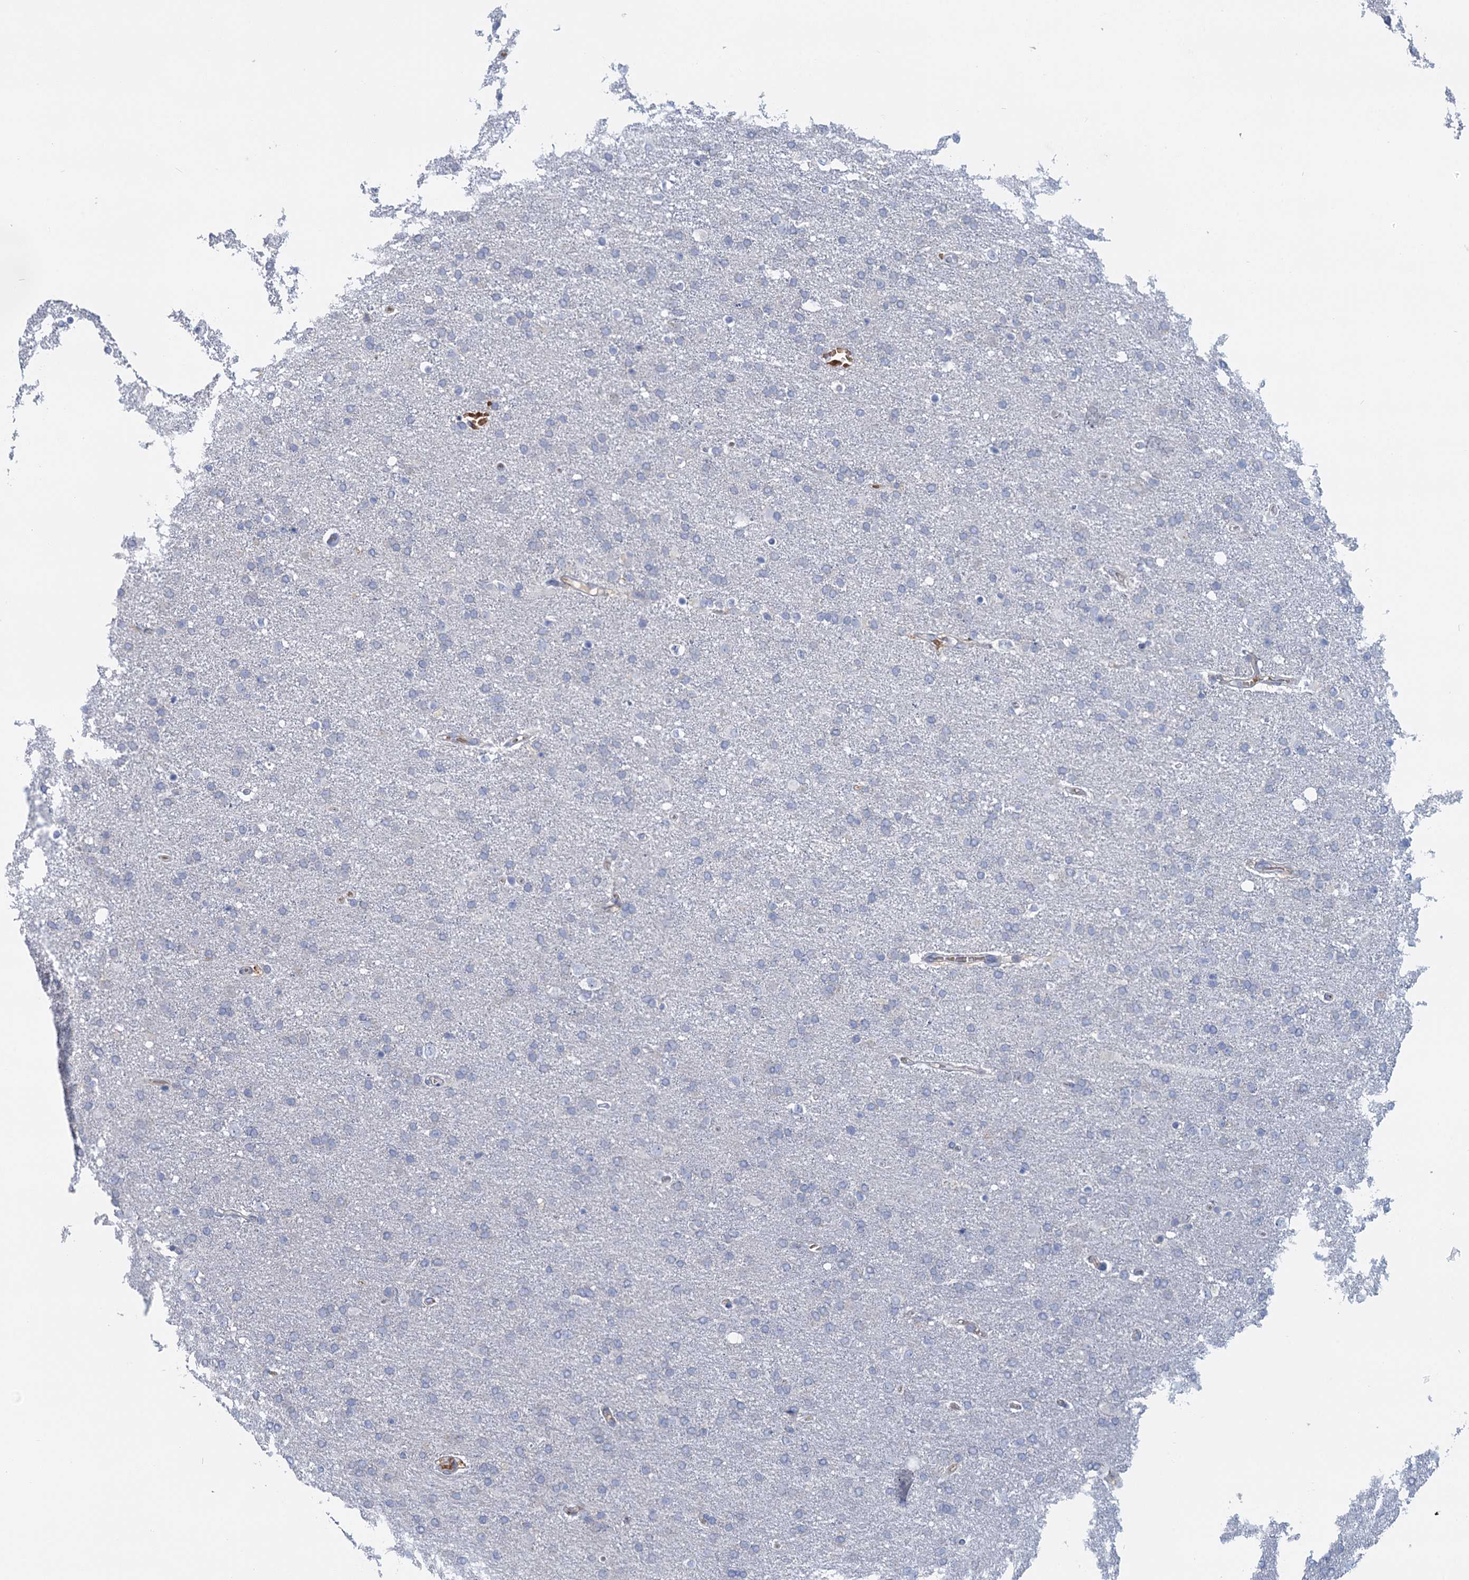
{"staining": {"intensity": "negative", "quantity": "none", "location": "none"}, "tissue": "glioma", "cell_type": "Tumor cells", "image_type": "cancer", "snomed": [{"axis": "morphology", "description": "Glioma, malignant, High grade"}, {"axis": "topography", "description": "Brain"}], "caption": "Glioma was stained to show a protein in brown. There is no significant positivity in tumor cells.", "gene": "ANKRD16", "patient": {"sex": "male", "age": 72}}